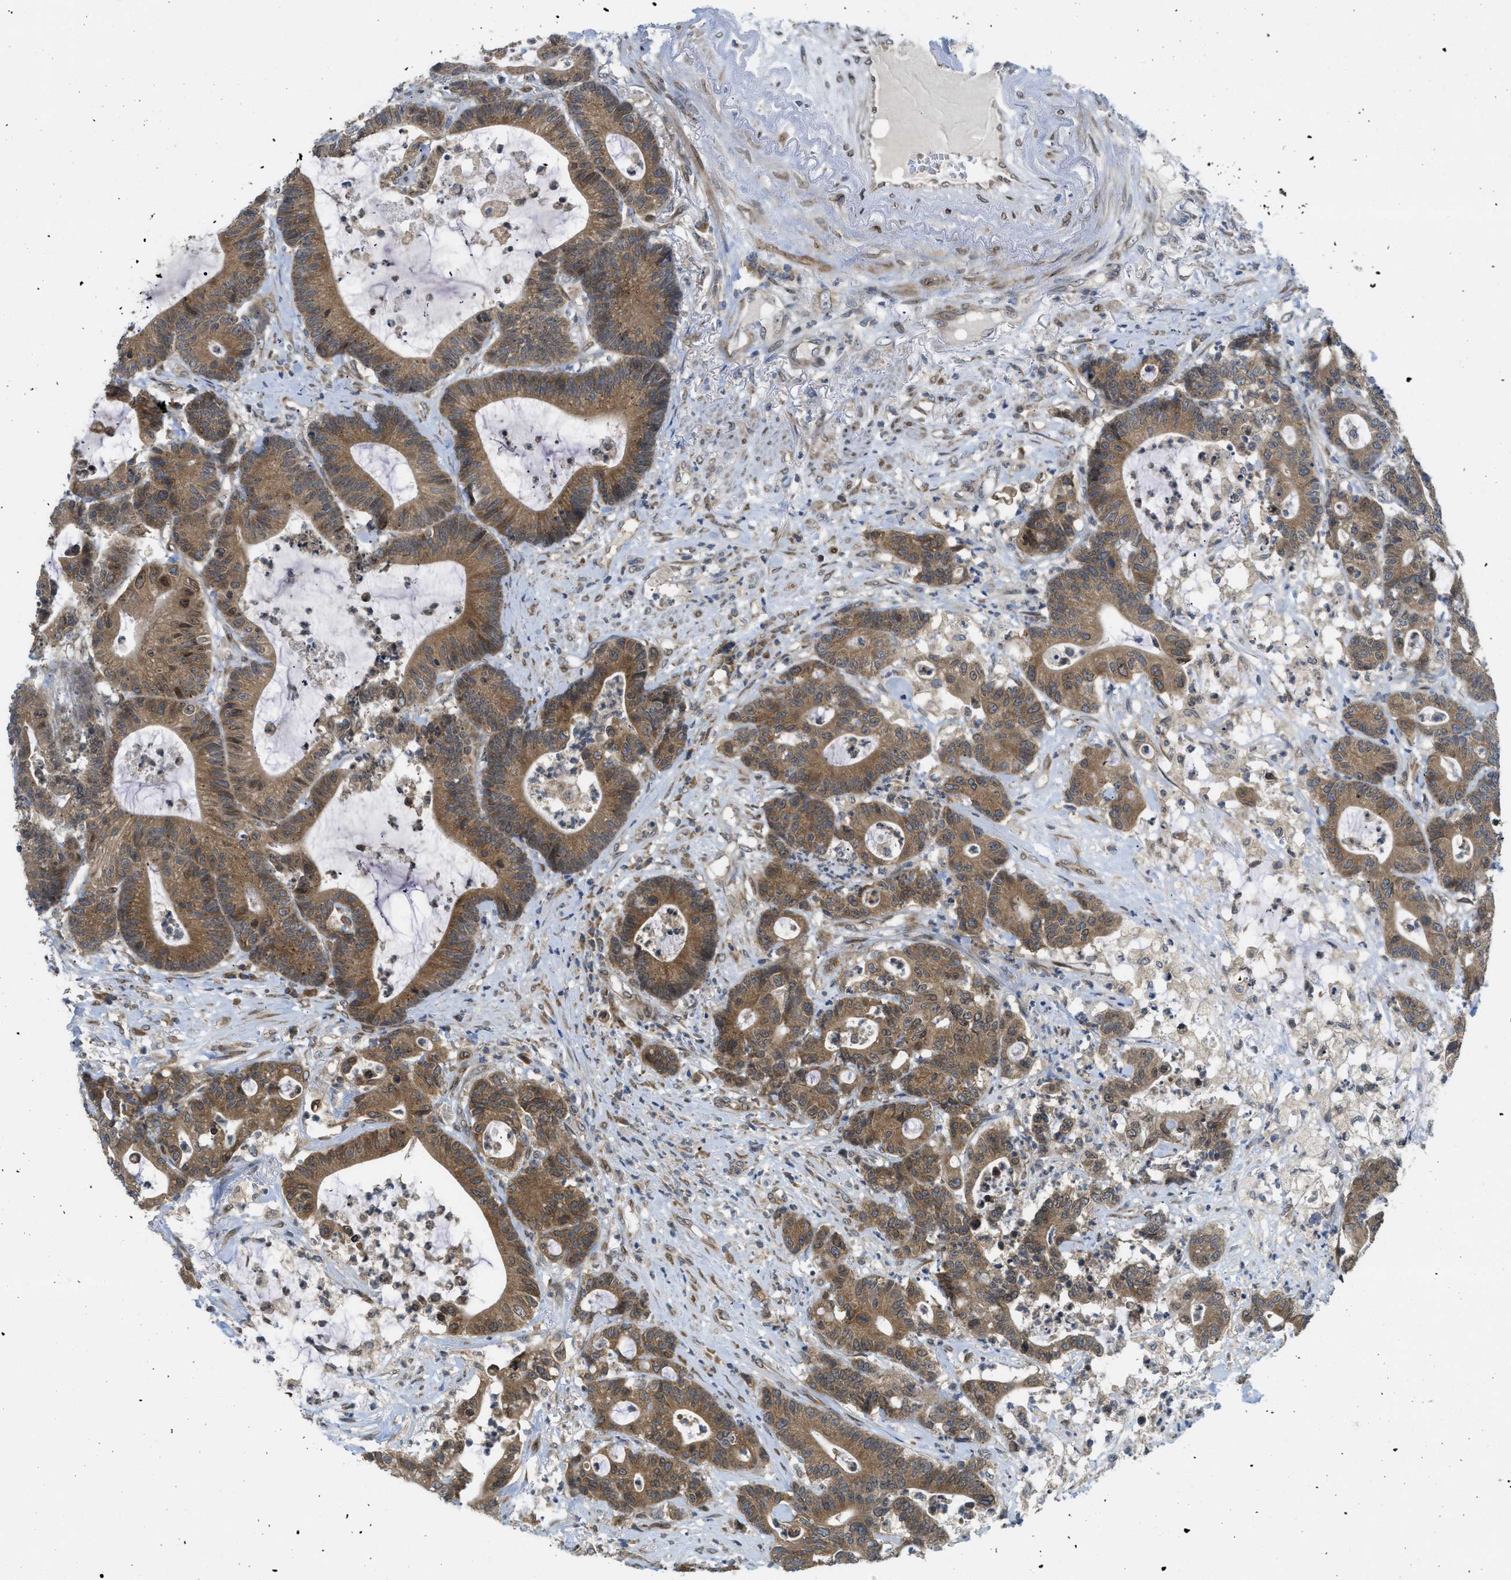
{"staining": {"intensity": "strong", "quantity": ">75%", "location": "cytoplasmic/membranous"}, "tissue": "colorectal cancer", "cell_type": "Tumor cells", "image_type": "cancer", "snomed": [{"axis": "morphology", "description": "Adenocarcinoma, NOS"}, {"axis": "topography", "description": "Colon"}], "caption": "Immunohistochemical staining of colorectal cancer exhibits high levels of strong cytoplasmic/membranous protein positivity in about >75% of tumor cells.", "gene": "EIF2AK3", "patient": {"sex": "female", "age": 84}}